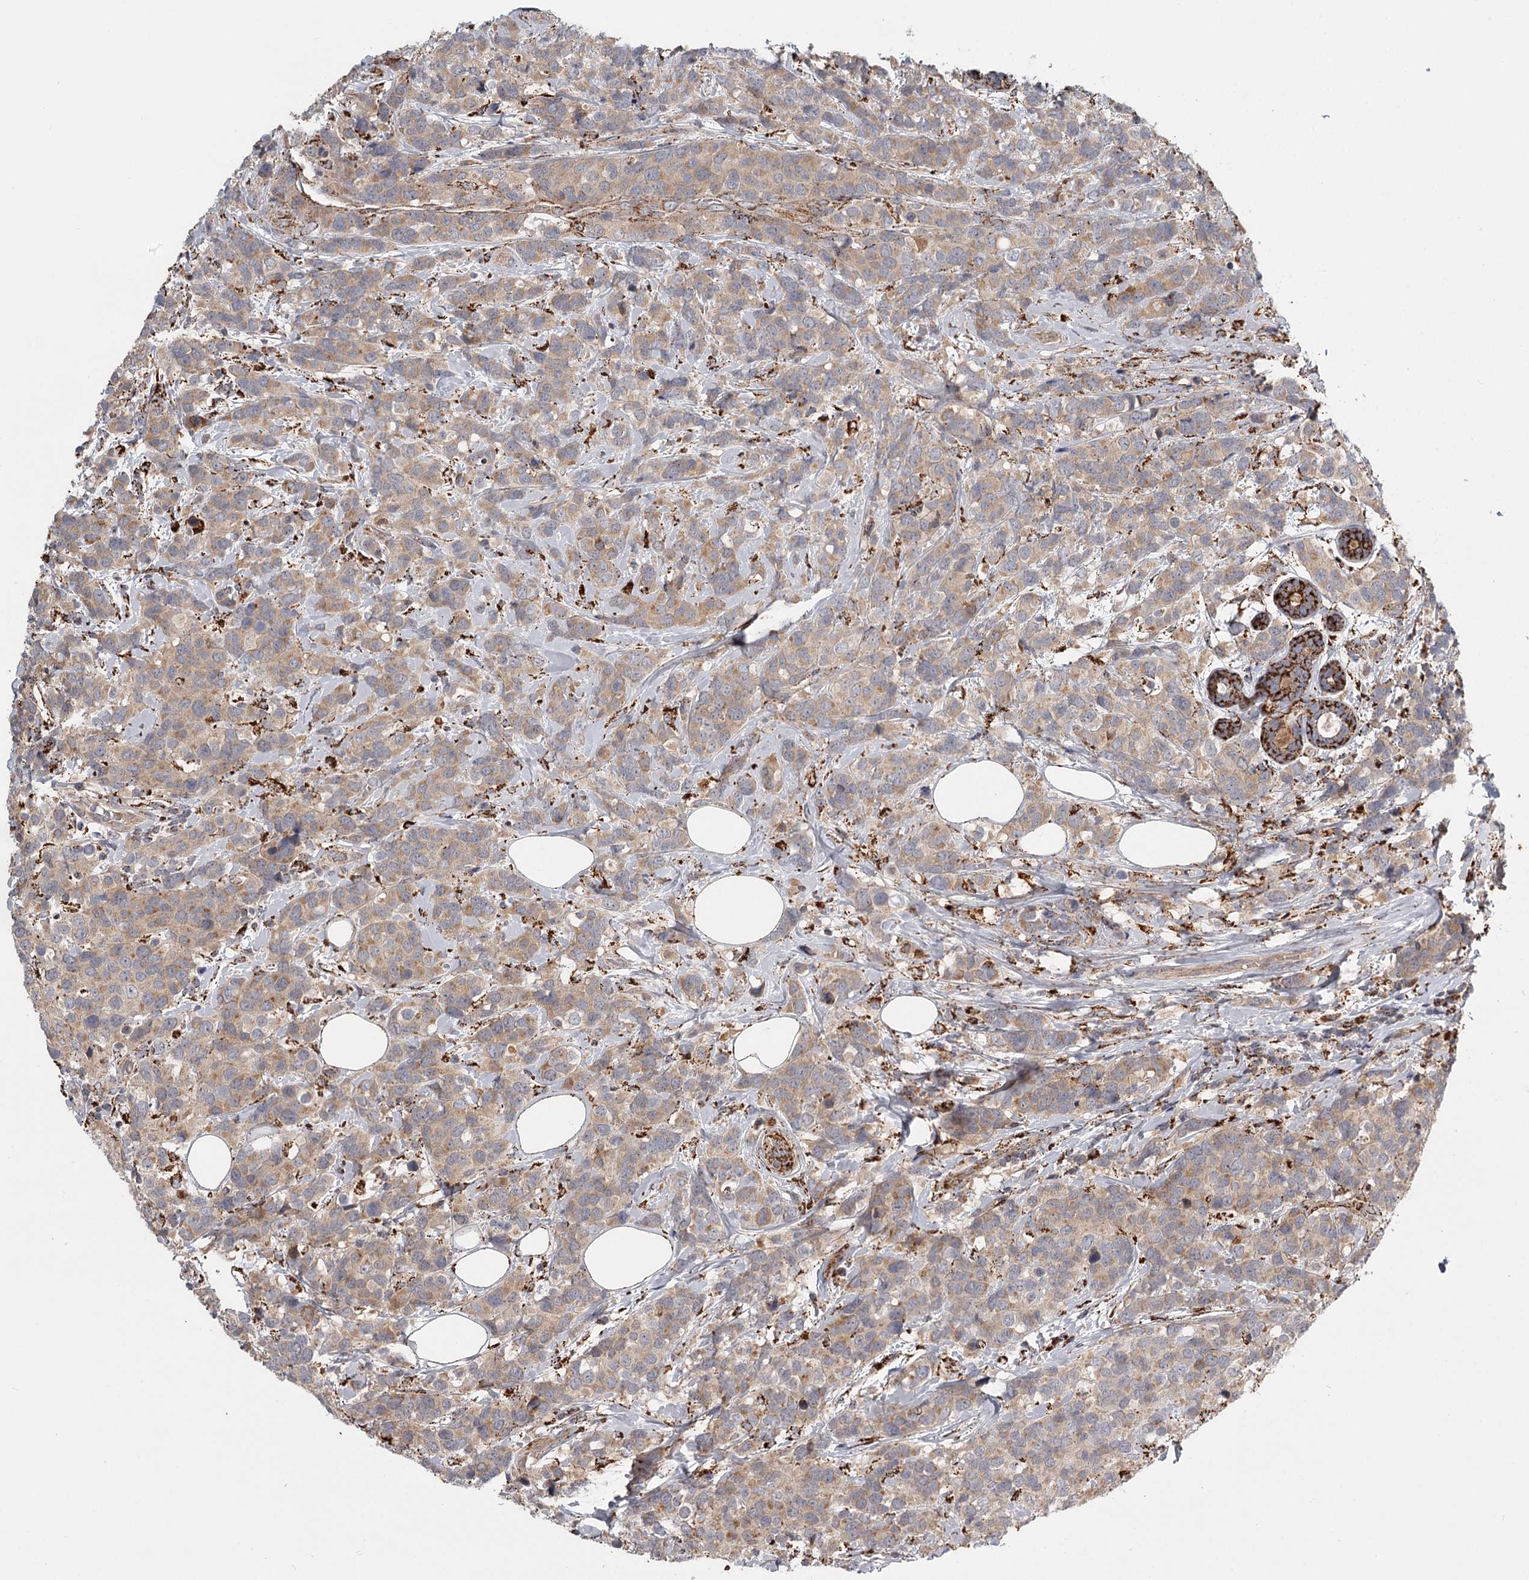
{"staining": {"intensity": "weak", "quantity": ">75%", "location": "cytoplasmic/membranous"}, "tissue": "breast cancer", "cell_type": "Tumor cells", "image_type": "cancer", "snomed": [{"axis": "morphology", "description": "Lobular carcinoma"}, {"axis": "topography", "description": "Breast"}], "caption": "Immunohistochemistry (IHC) photomicrograph of lobular carcinoma (breast) stained for a protein (brown), which exhibits low levels of weak cytoplasmic/membranous expression in about >75% of tumor cells.", "gene": "CDC123", "patient": {"sex": "female", "age": 59}}